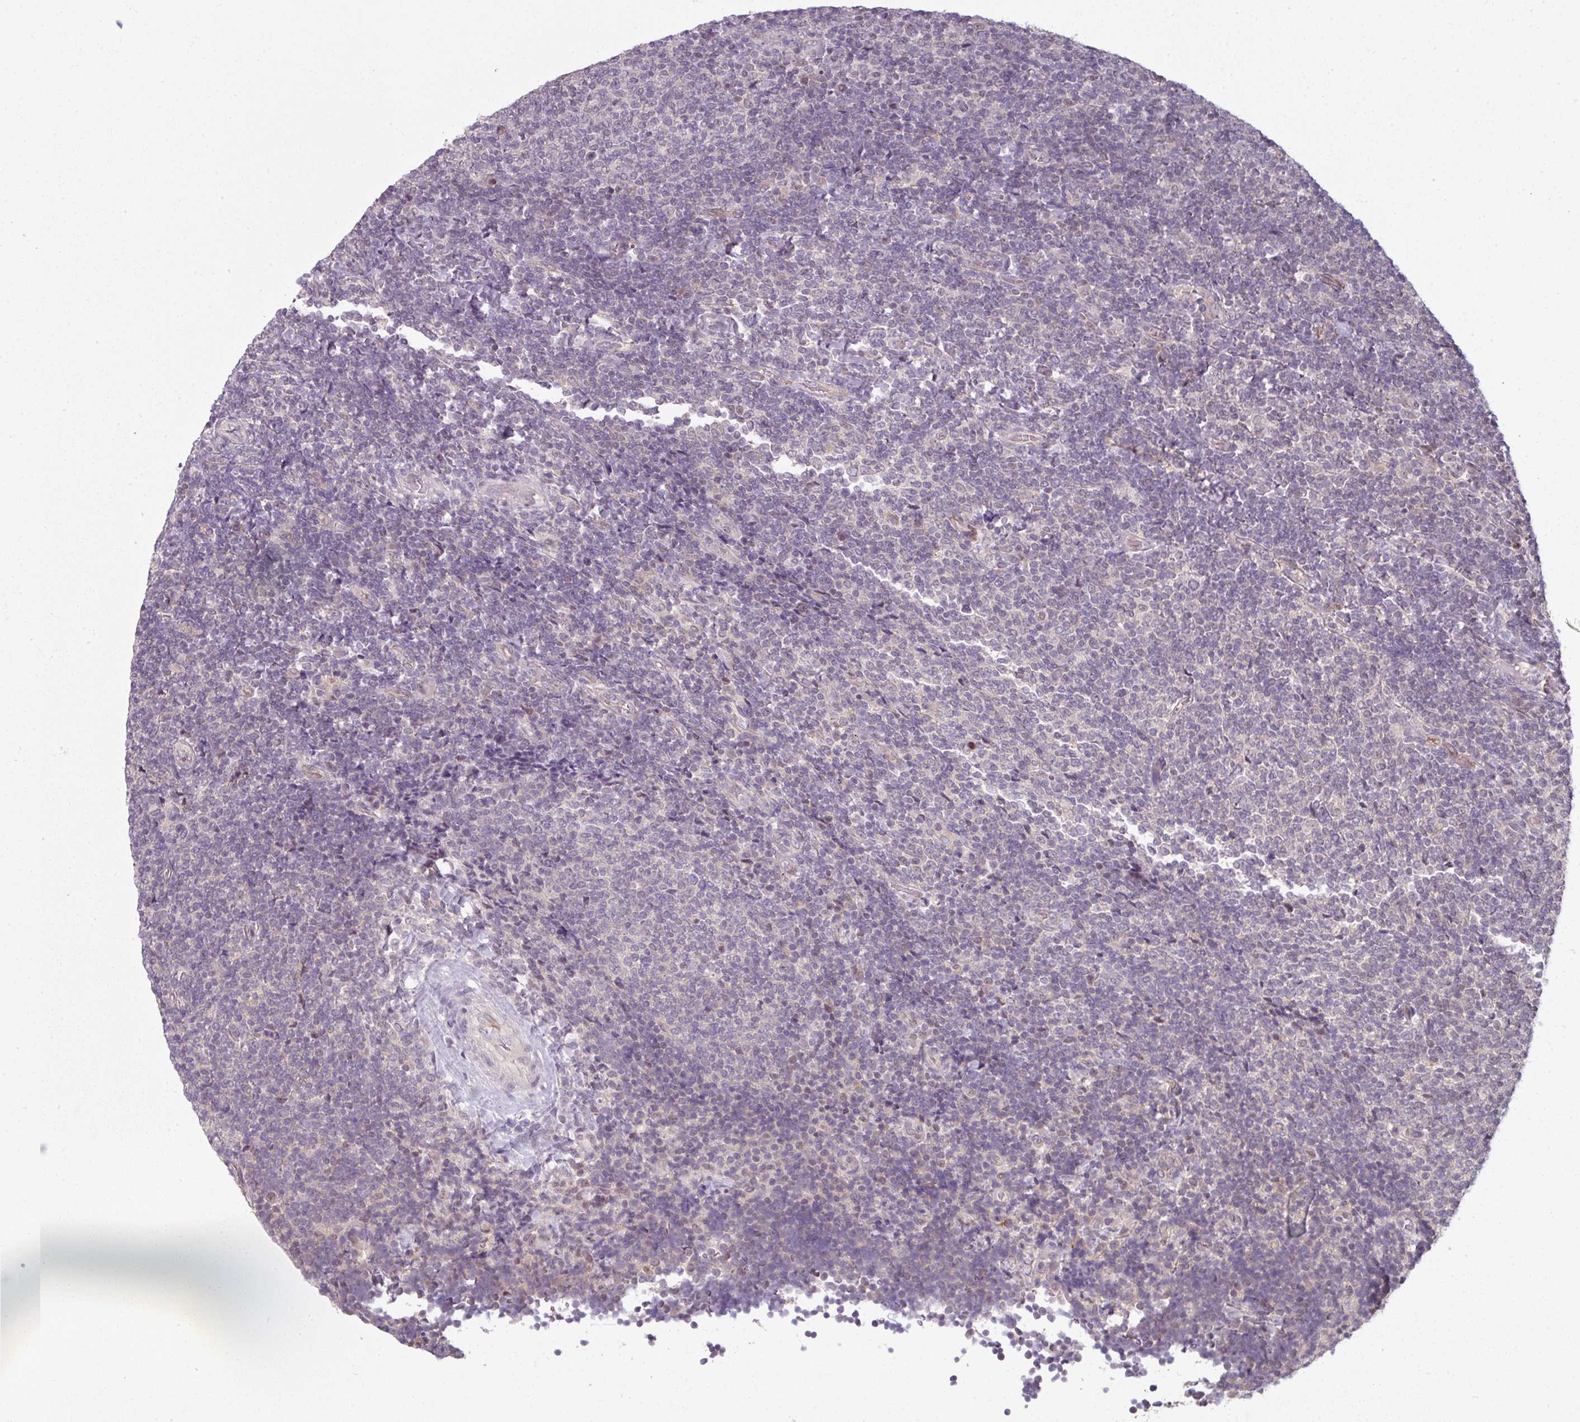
{"staining": {"intensity": "negative", "quantity": "none", "location": "none"}, "tissue": "lymphoma", "cell_type": "Tumor cells", "image_type": "cancer", "snomed": [{"axis": "morphology", "description": "Malignant lymphoma, non-Hodgkin's type, Low grade"}, {"axis": "topography", "description": "Lymph node"}], "caption": "An immunohistochemistry micrograph of malignant lymphoma, non-Hodgkin's type (low-grade) is shown. There is no staining in tumor cells of malignant lymphoma, non-Hodgkin's type (low-grade). (Stains: DAB immunohistochemistry (IHC) with hematoxylin counter stain, Microscopy: brightfield microscopy at high magnification).", "gene": "C19orf33", "patient": {"sex": "male", "age": 52}}